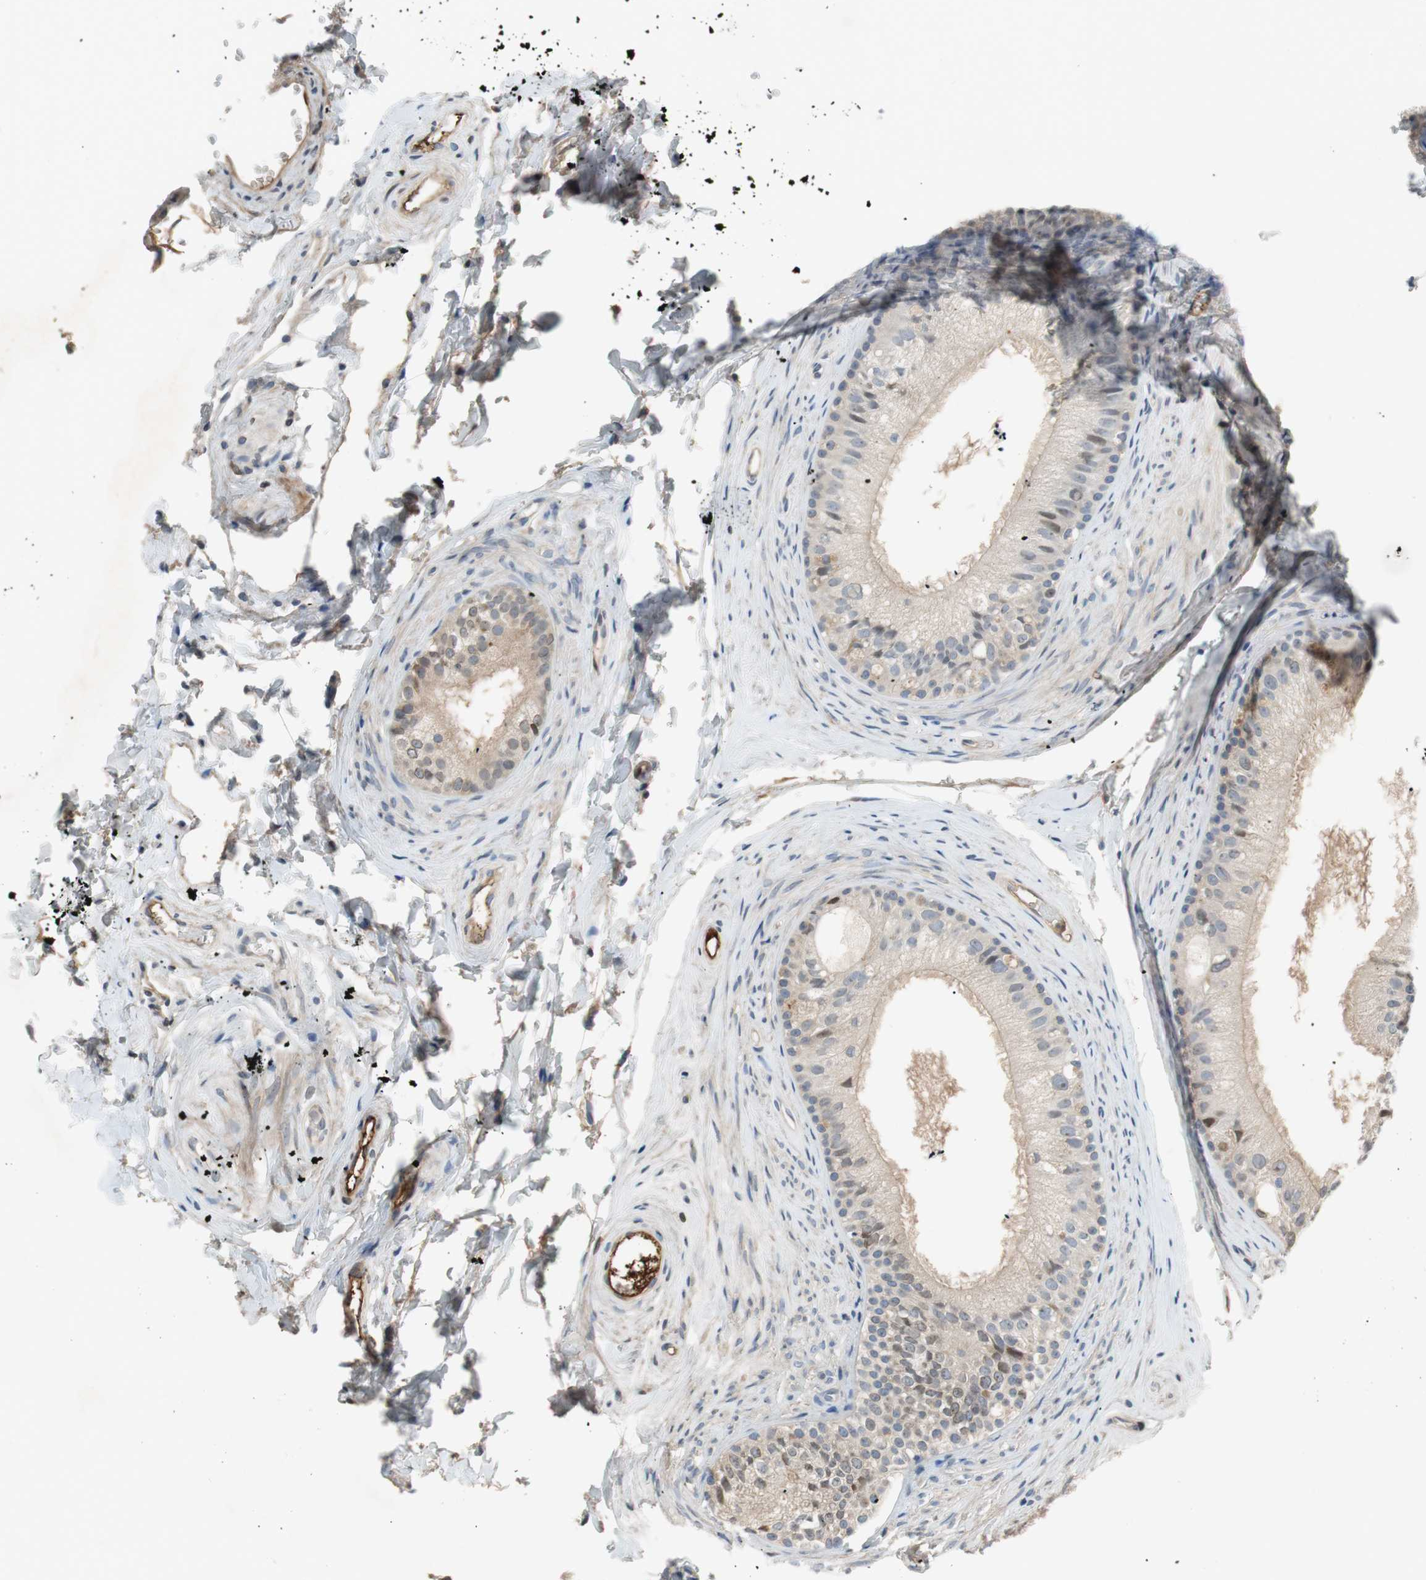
{"staining": {"intensity": "moderate", "quantity": ">75%", "location": "cytoplasmic/membranous"}, "tissue": "epididymis", "cell_type": "Glandular cells", "image_type": "normal", "snomed": [{"axis": "morphology", "description": "Normal tissue, NOS"}, {"axis": "topography", "description": "Epididymis"}], "caption": "IHC image of normal human epididymis stained for a protein (brown), which reveals medium levels of moderate cytoplasmic/membranous positivity in about >75% of glandular cells.", "gene": "C4A", "patient": {"sex": "male", "age": 56}}